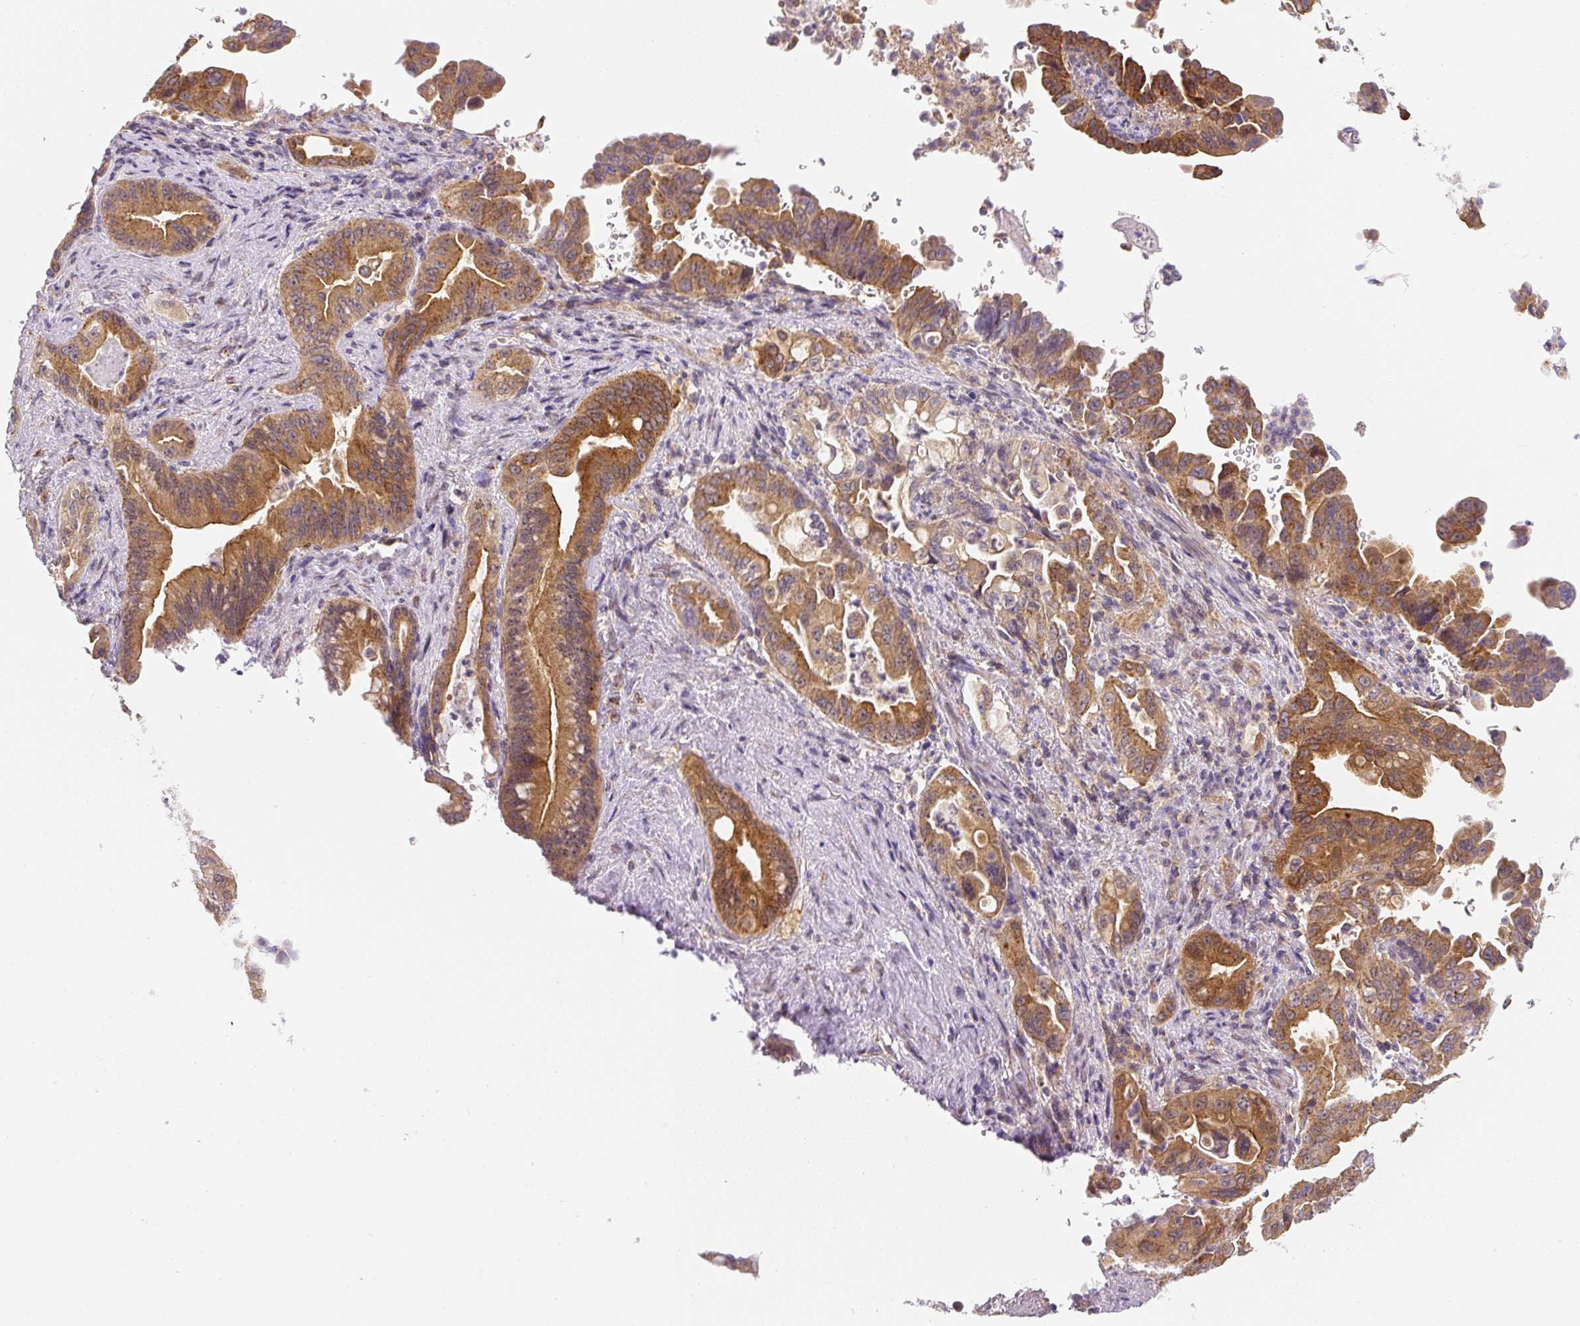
{"staining": {"intensity": "moderate", "quantity": ">75%", "location": "cytoplasmic/membranous"}, "tissue": "pancreatic cancer", "cell_type": "Tumor cells", "image_type": "cancer", "snomed": [{"axis": "morphology", "description": "Adenocarcinoma, NOS"}, {"axis": "topography", "description": "Pancreas"}], "caption": "Protein expression analysis of human pancreatic cancer (adenocarcinoma) reveals moderate cytoplasmic/membranous positivity in approximately >75% of tumor cells.", "gene": "PLA2G4A", "patient": {"sex": "male", "age": 70}}